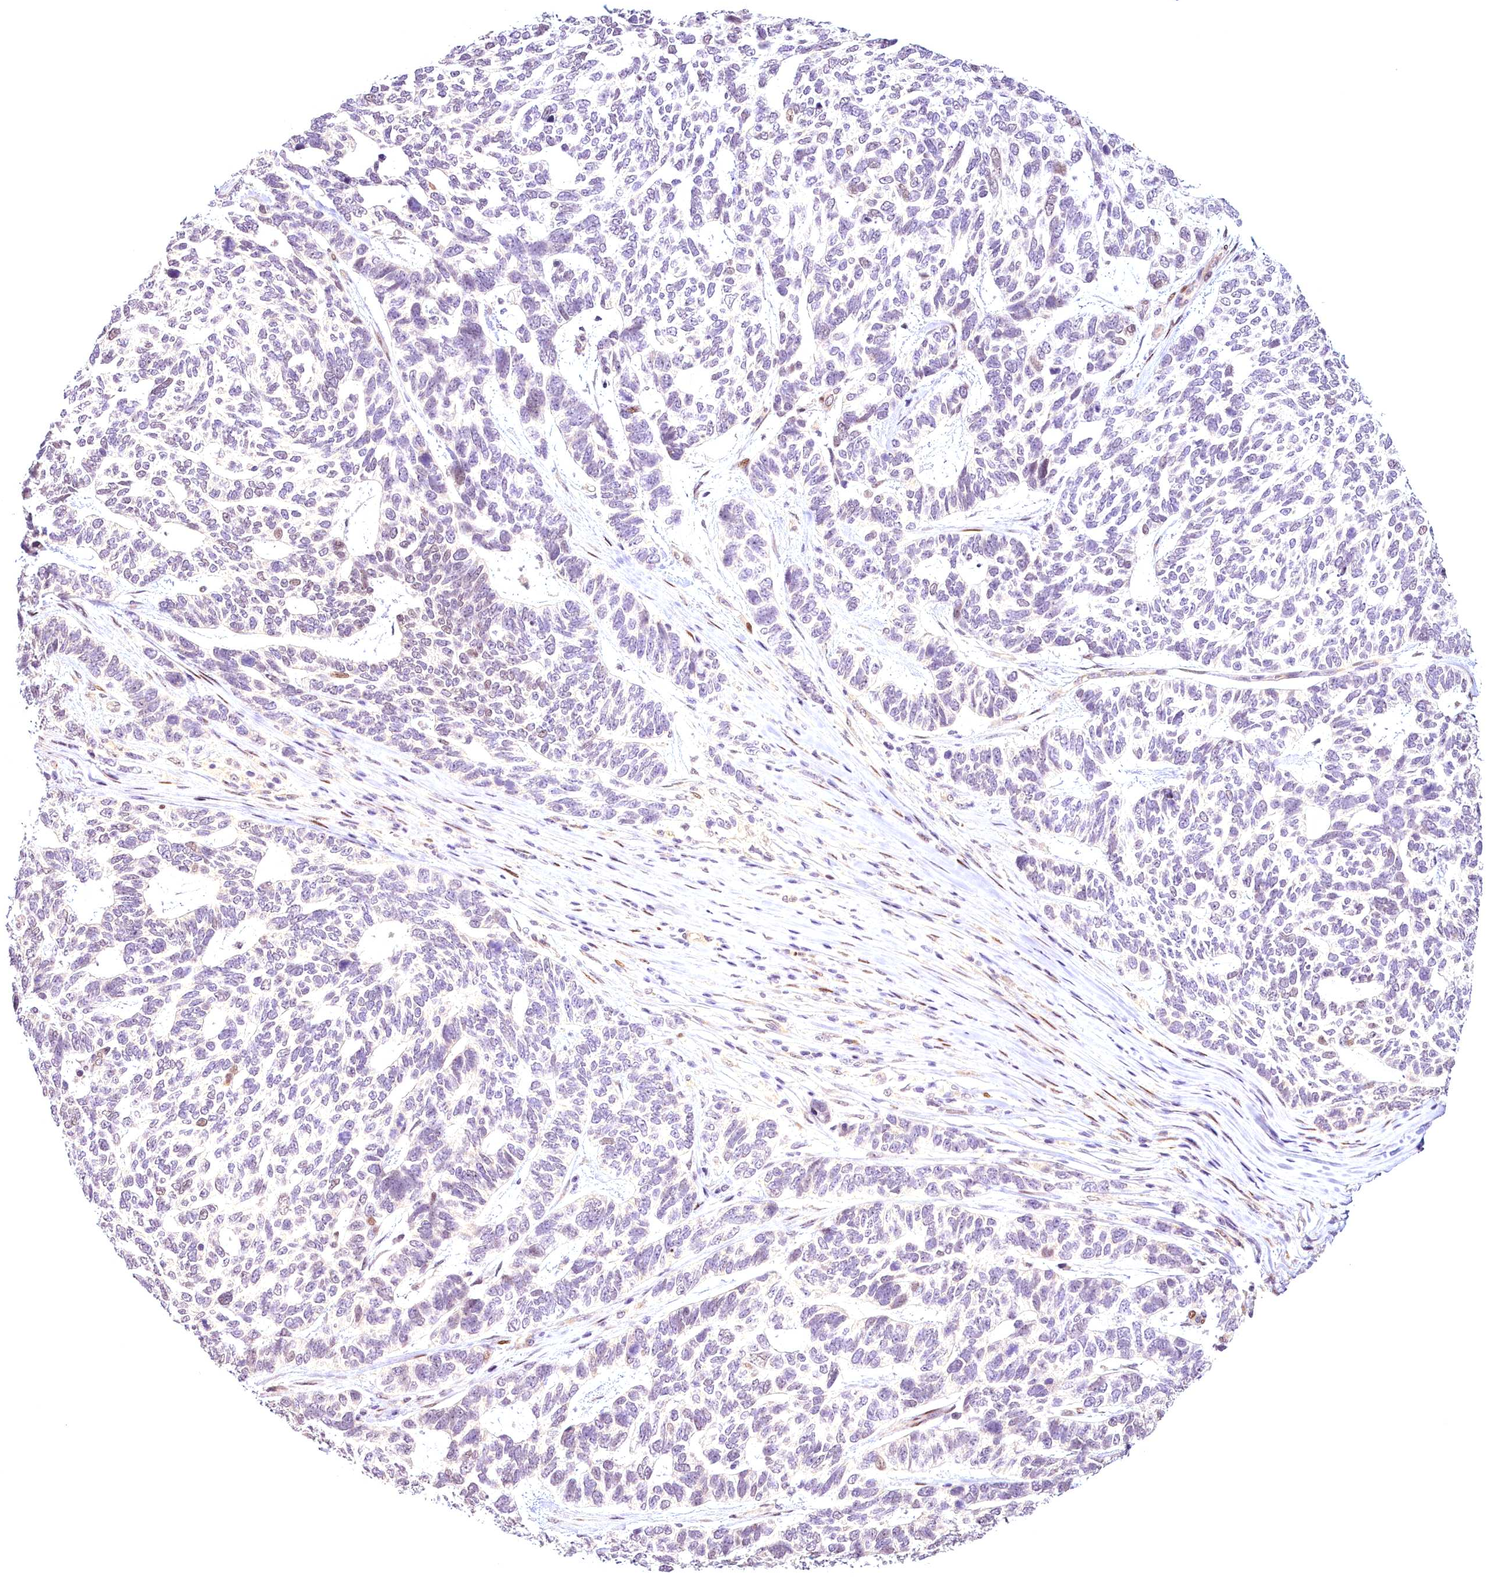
{"staining": {"intensity": "weak", "quantity": "<25%", "location": "nuclear"}, "tissue": "skin cancer", "cell_type": "Tumor cells", "image_type": "cancer", "snomed": [{"axis": "morphology", "description": "Basal cell carcinoma"}, {"axis": "topography", "description": "Skin"}], "caption": "IHC histopathology image of skin cancer (basal cell carcinoma) stained for a protein (brown), which demonstrates no staining in tumor cells.", "gene": "AP1M1", "patient": {"sex": "female", "age": 65}}